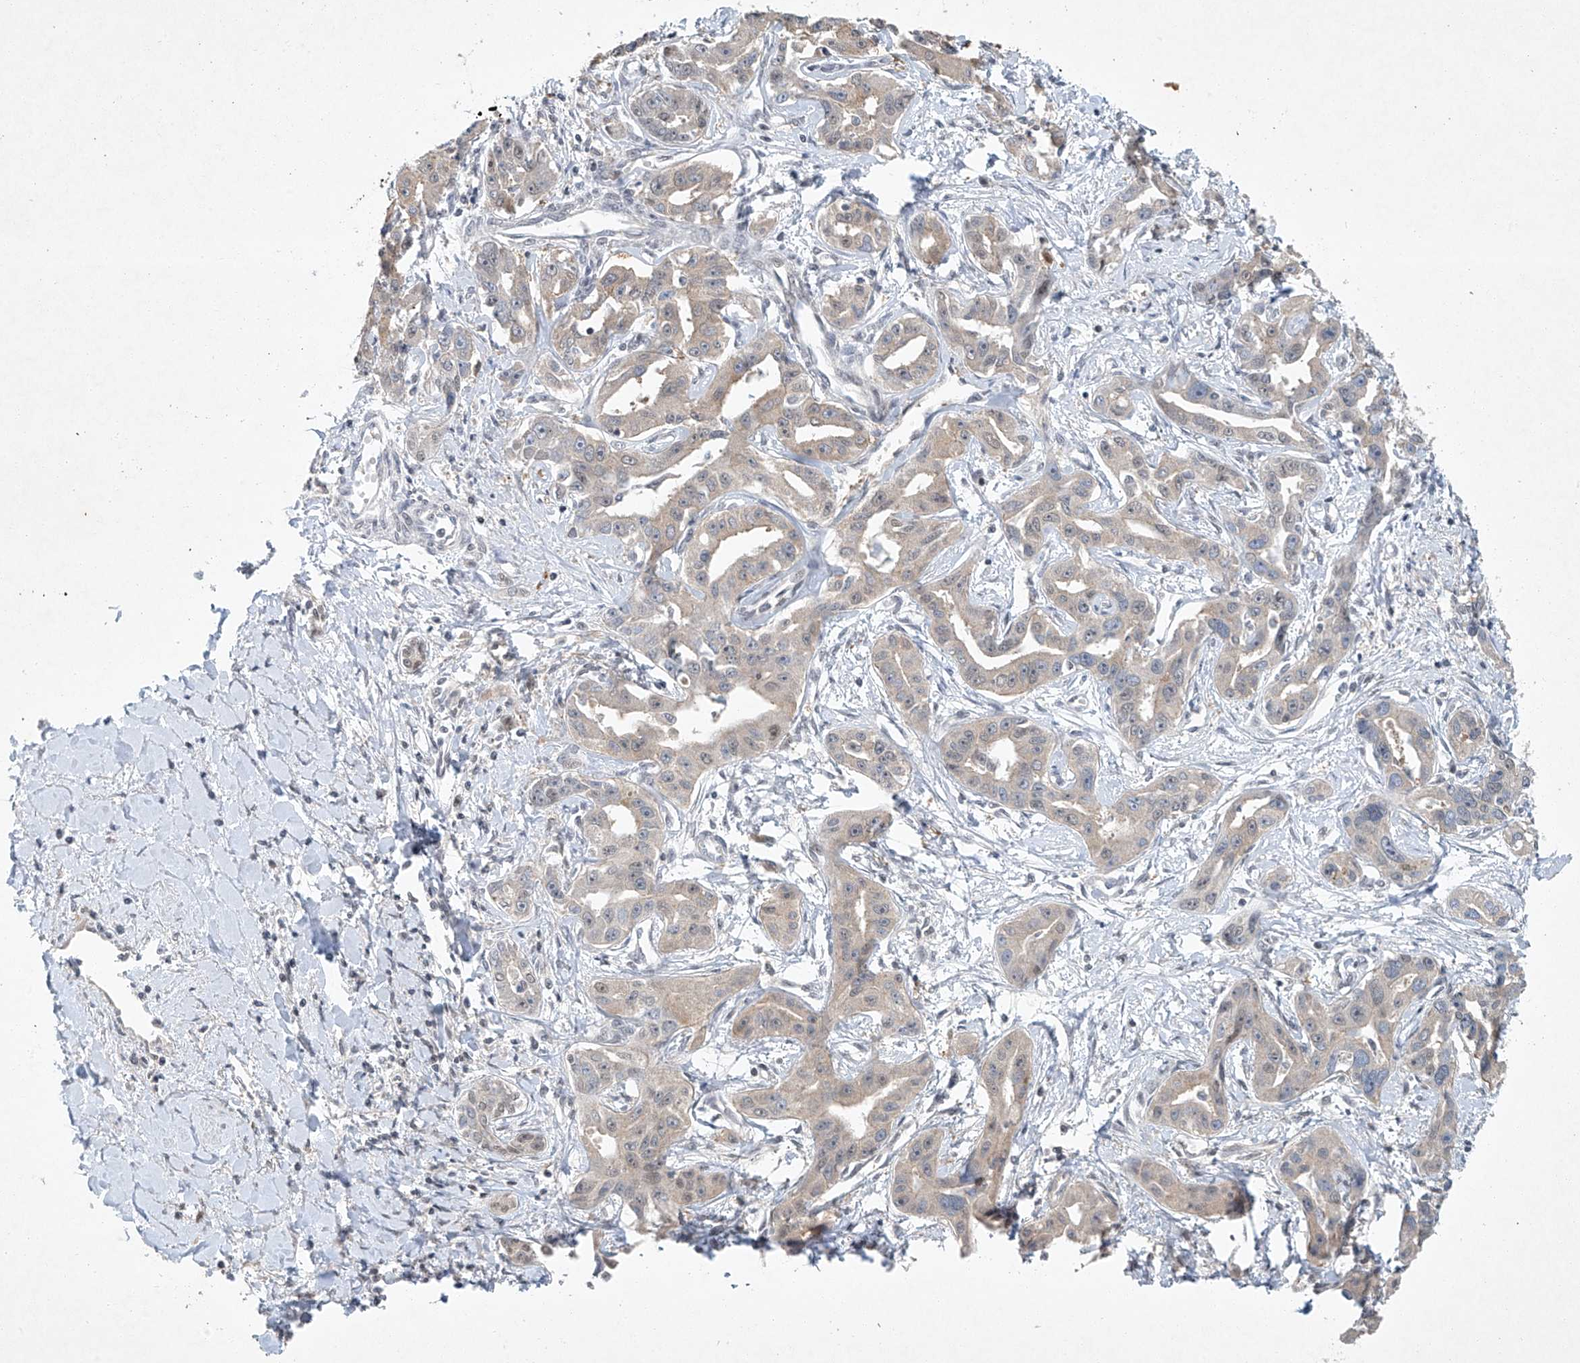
{"staining": {"intensity": "weak", "quantity": "25%-75%", "location": "nuclear"}, "tissue": "liver cancer", "cell_type": "Tumor cells", "image_type": "cancer", "snomed": [{"axis": "morphology", "description": "Cholangiocarcinoma"}, {"axis": "topography", "description": "Liver"}], "caption": "DAB immunohistochemical staining of liver cancer (cholangiocarcinoma) shows weak nuclear protein positivity in approximately 25%-75% of tumor cells.", "gene": "TAF8", "patient": {"sex": "male", "age": 59}}